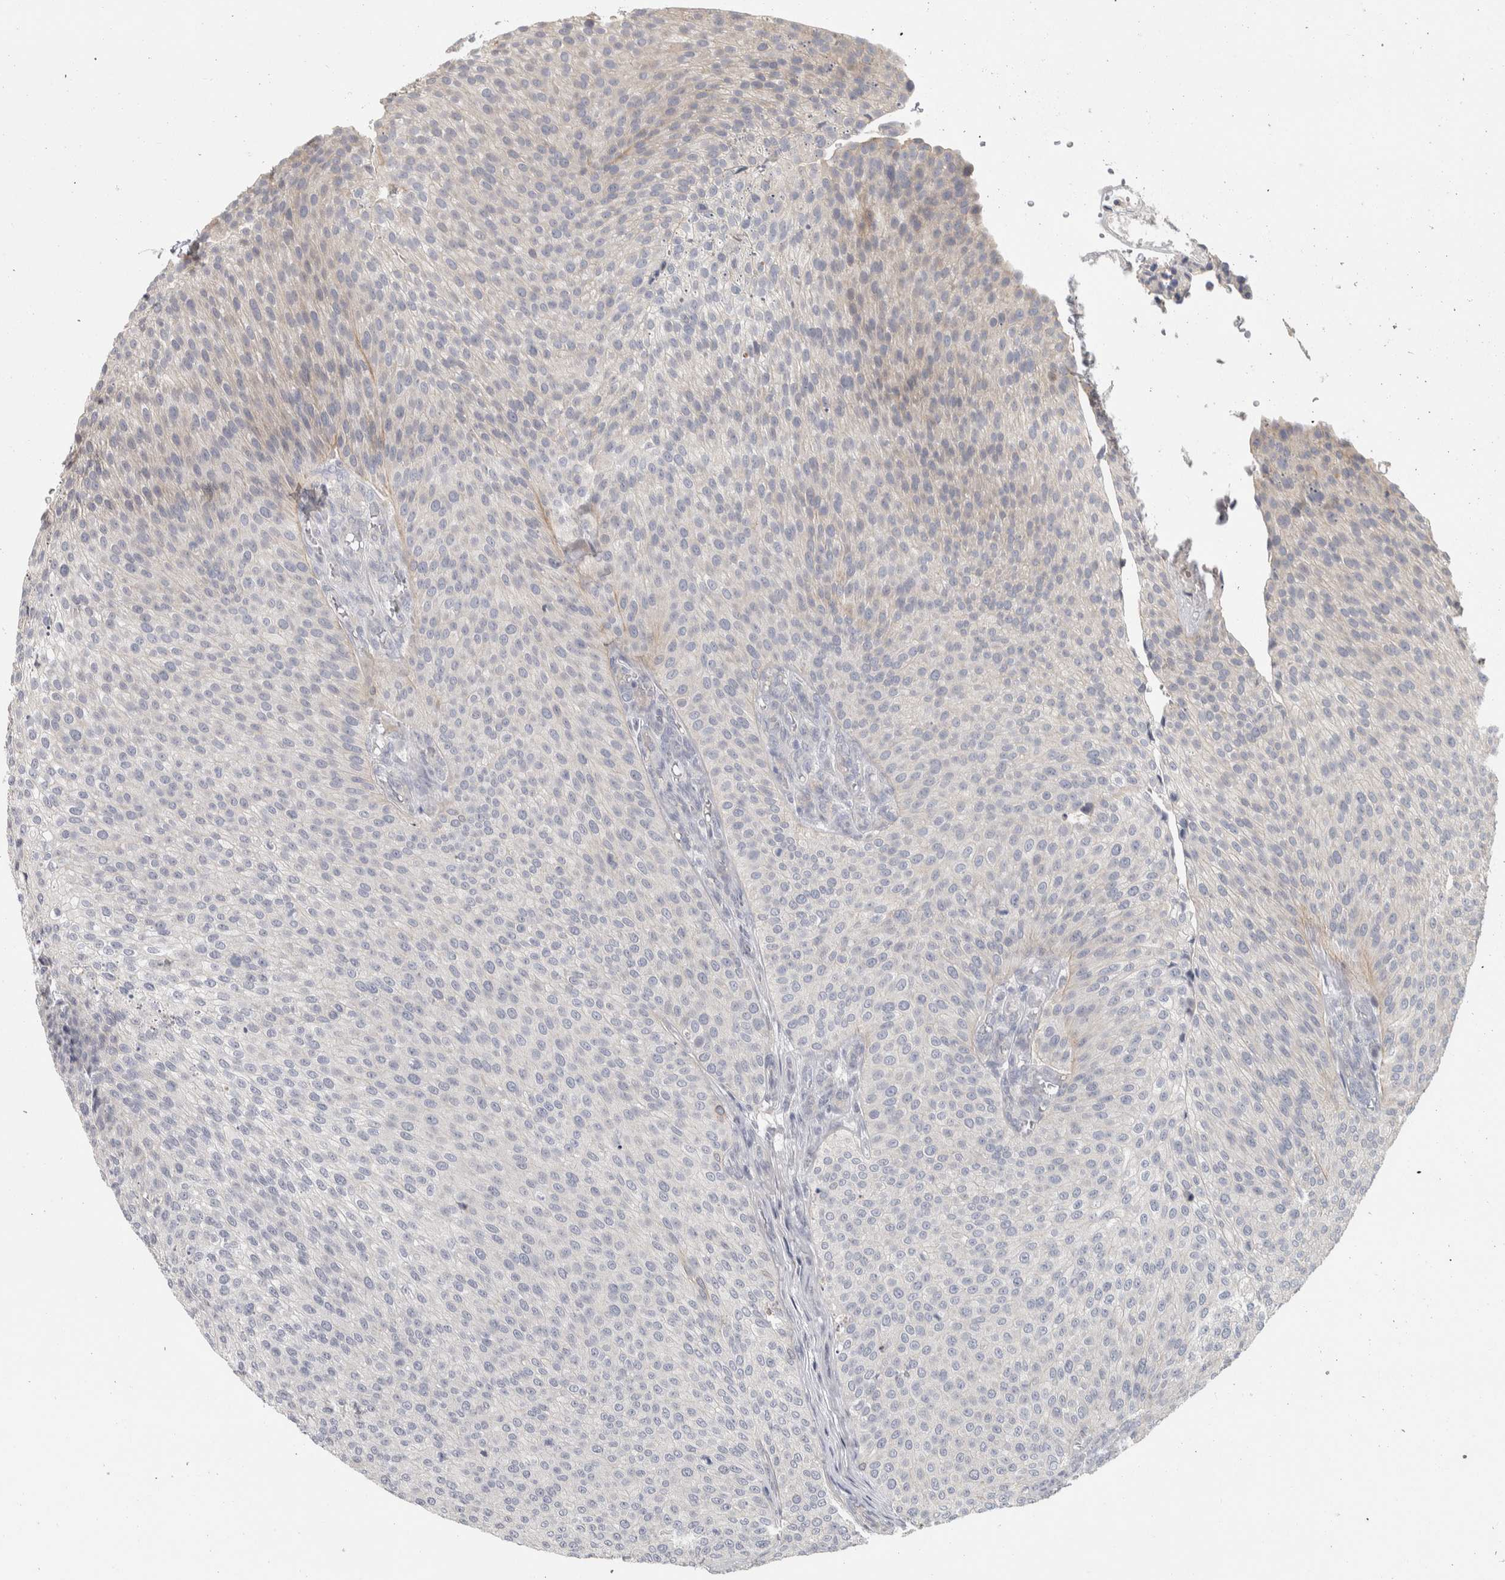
{"staining": {"intensity": "negative", "quantity": "none", "location": "none"}, "tissue": "urothelial cancer", "cell_type": "Tumor cells", "image_type": "cancer", "snomed": [{"axis": "morphology", "description": "Urothelial carcinoma, Low grade"}, {"axis": "topography", "description": "Smooth muscle"}, {"axis": "topography", "description": "Urinary bladder"}], "caption": "Immunohistochemistry (IHC) micrograph of neoplastic tissue: human low-grade urothelial carcinoma stained with DAB shows no significant protein positivity in tumor cells.", "gene": "DCXR", "patient": {"sex": "male", "age": 60}}